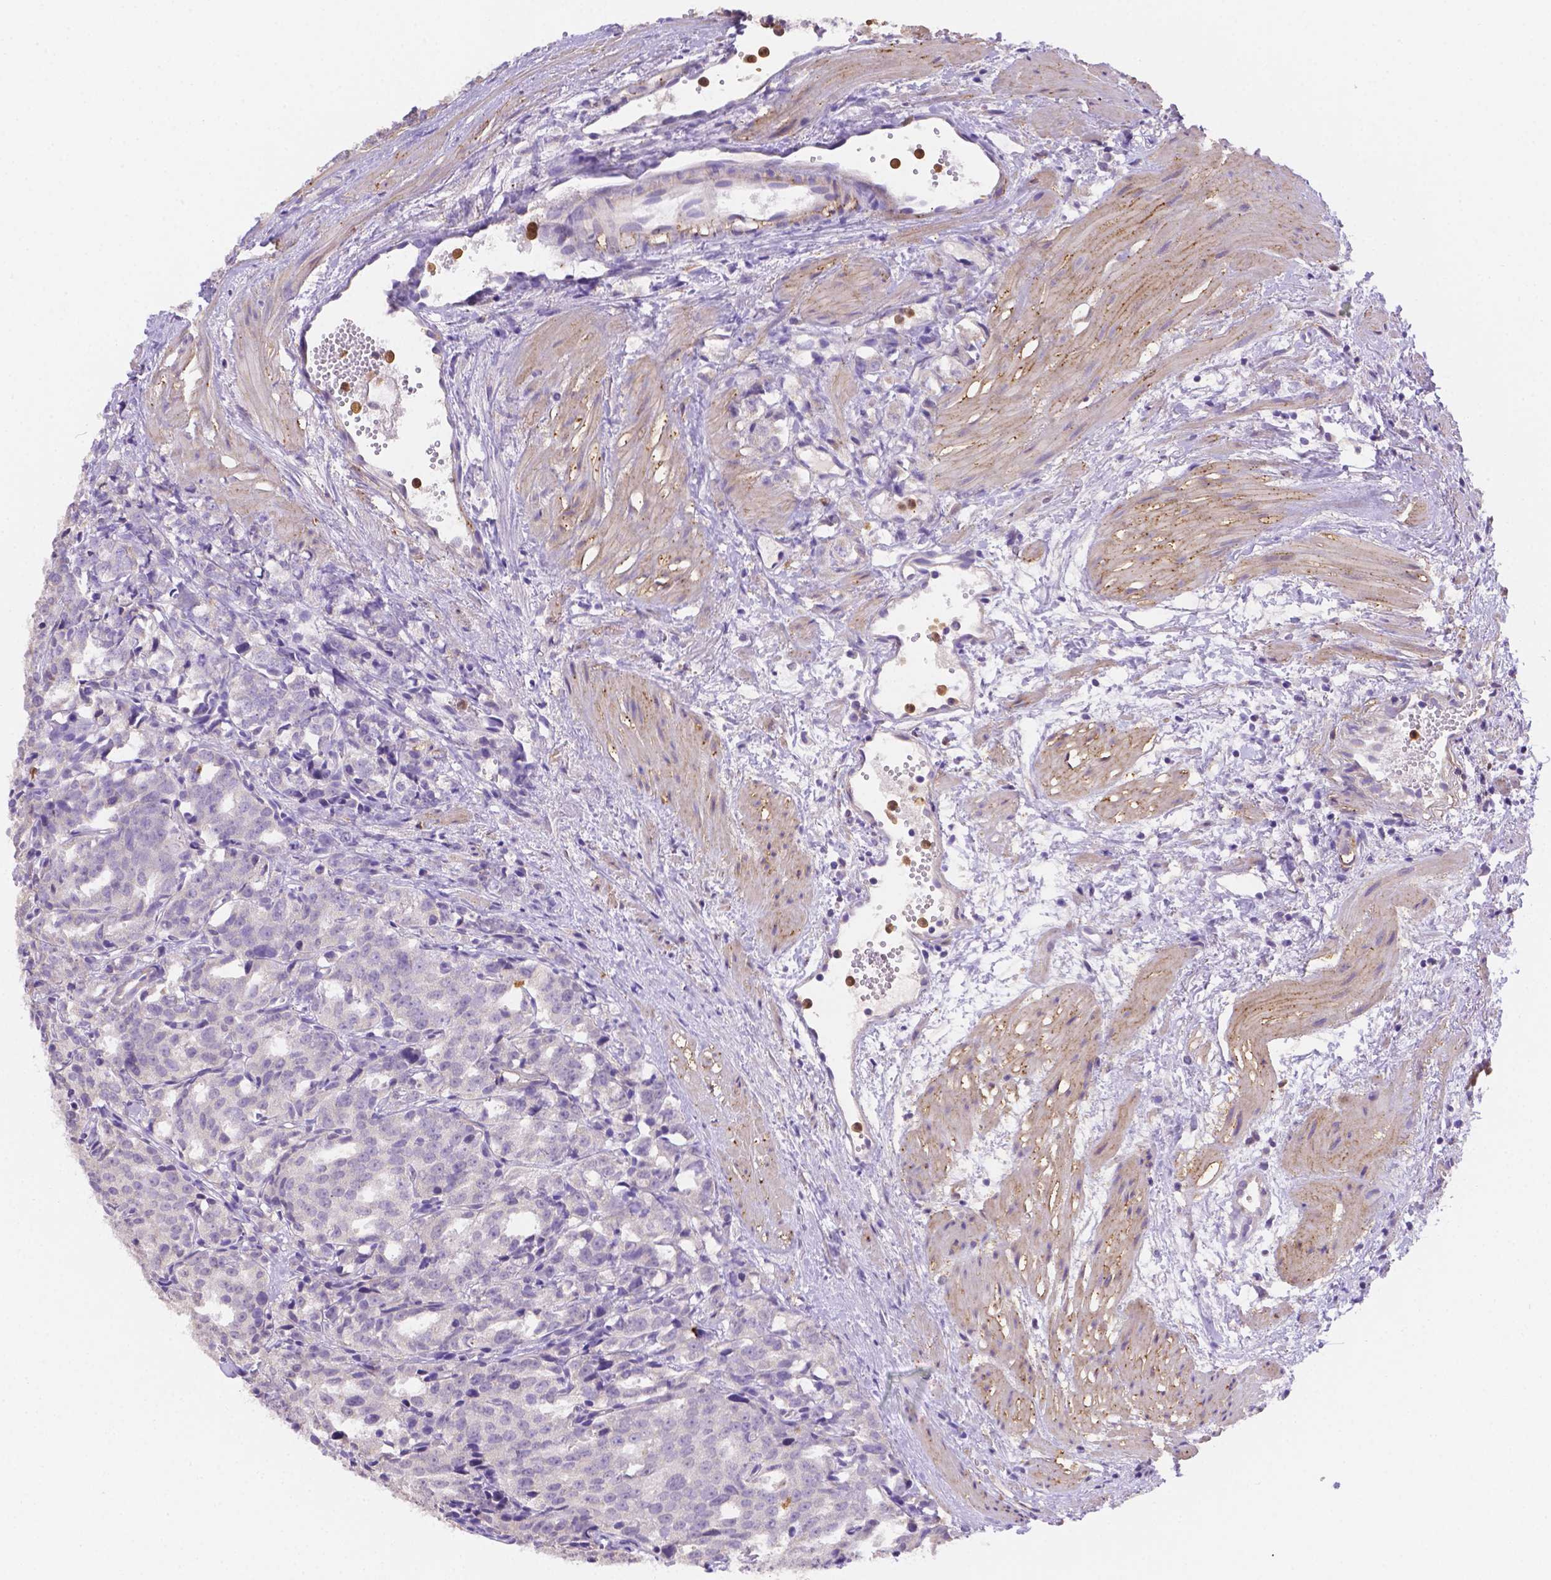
{"staining": {"intensity": "negative", "quantity": "none", "location": "none"}, "tissue": "prostate cancer", "cell_type": "Tumor cells", "image_type": "cancer", "snomed": [{"axis": "morphology", "description": "Adenocarcinoma, High grade"}, {"axis": "topography", "description": "Prostate"}], "caption": "Prostate cancer (high-grade adenocarcinoma) stained for a protein using immunohistochemistry reveals no positivity tumor cells.", "gene": "NXPE2", "patient": {"sex": "male", "age": 53}}